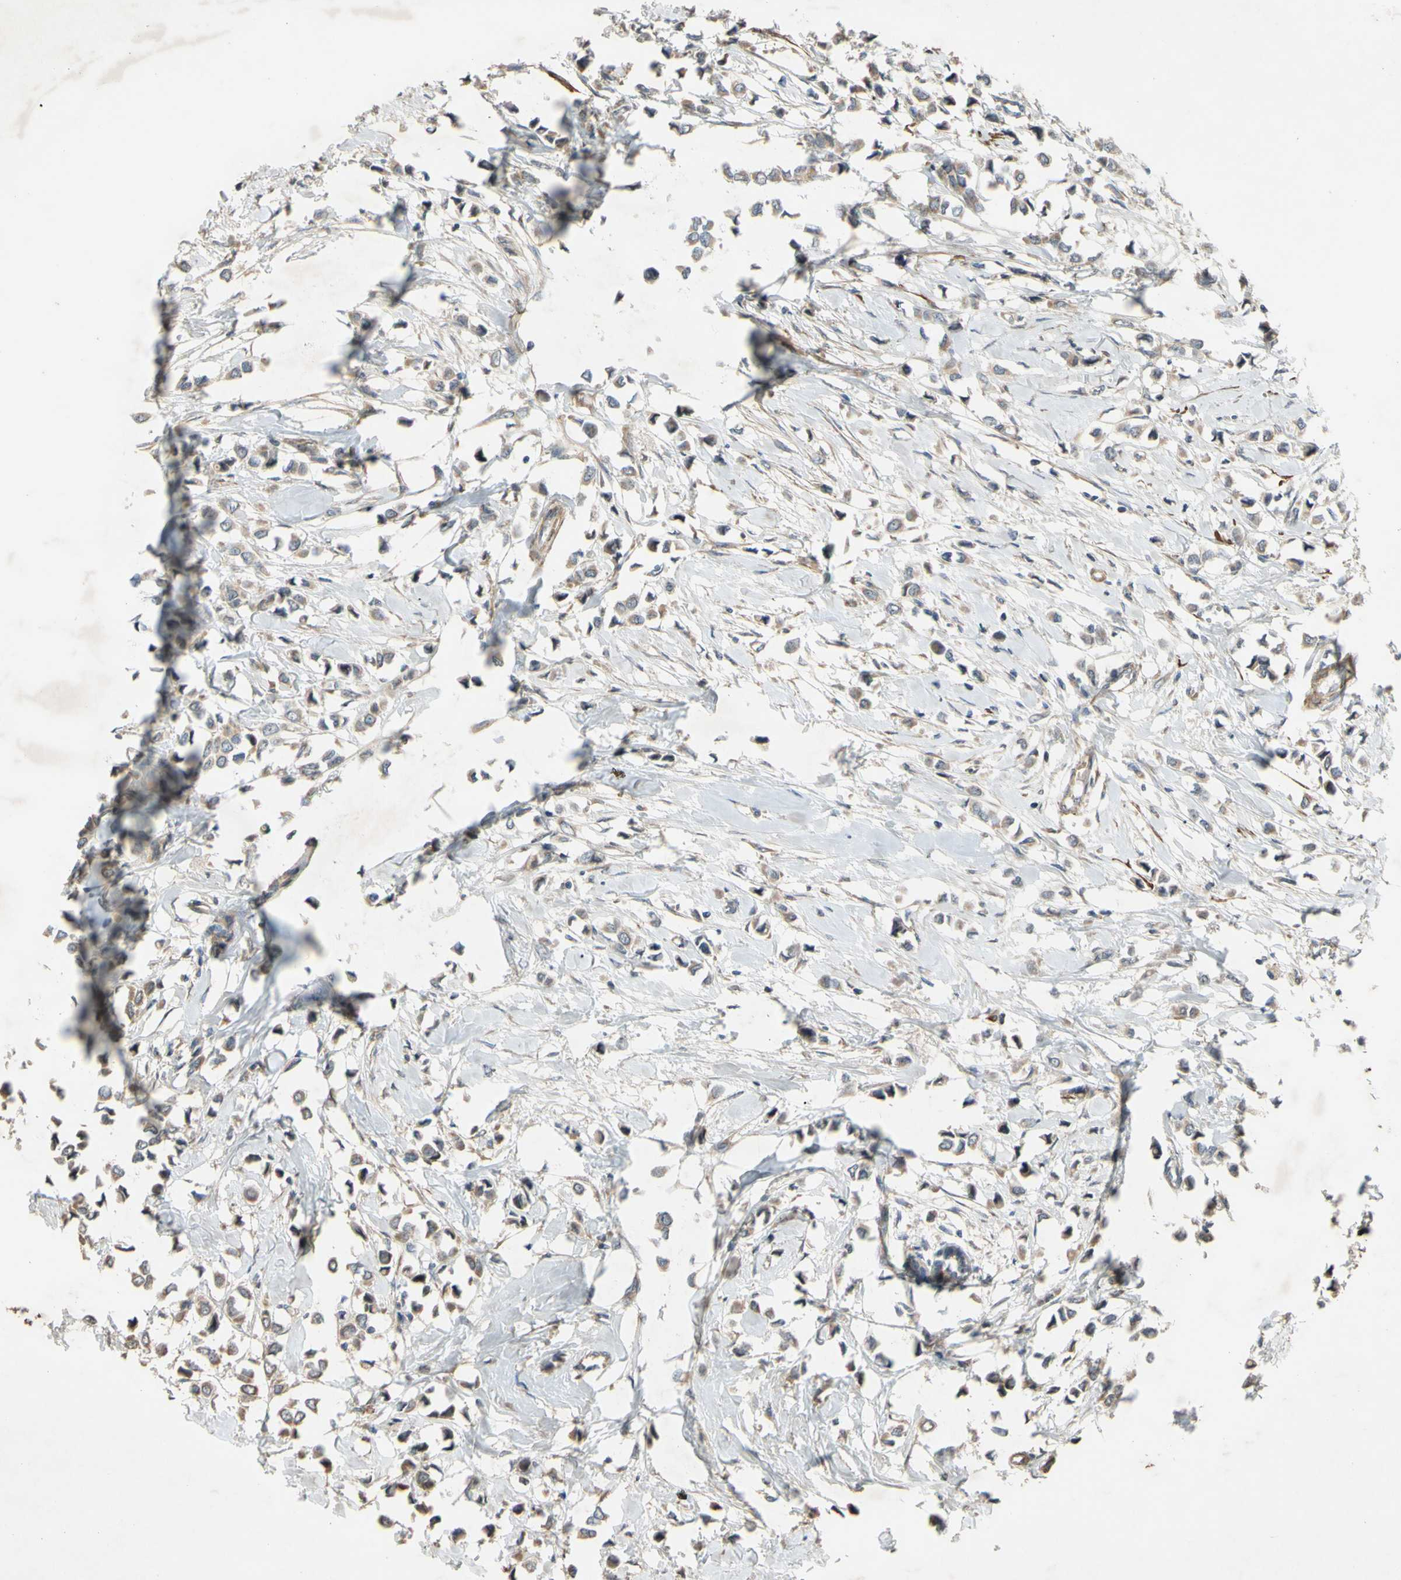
{"staining": {"intensity": "moderate", "quantity": ">75%", "location": "cytoplasmic/membranous"}, "tissue": "breast cancer", "cell_type": "Tumor cells", "image_type": "cancer", "snomed": [{"axis": "morphology", "description": "Lobular carcinoma"}, {"axis": "topography", "description": "Breast"}], "caption": "A micrograph showing moderate cytoplasmic/membranous positivity in approximately >75% of tumor cells in breast cancer (lobular carcinoma), as visualized by brown immunohistochemical staining.", "gene": "PARD6A", "patient": {"sex": "female", "age": 51}}